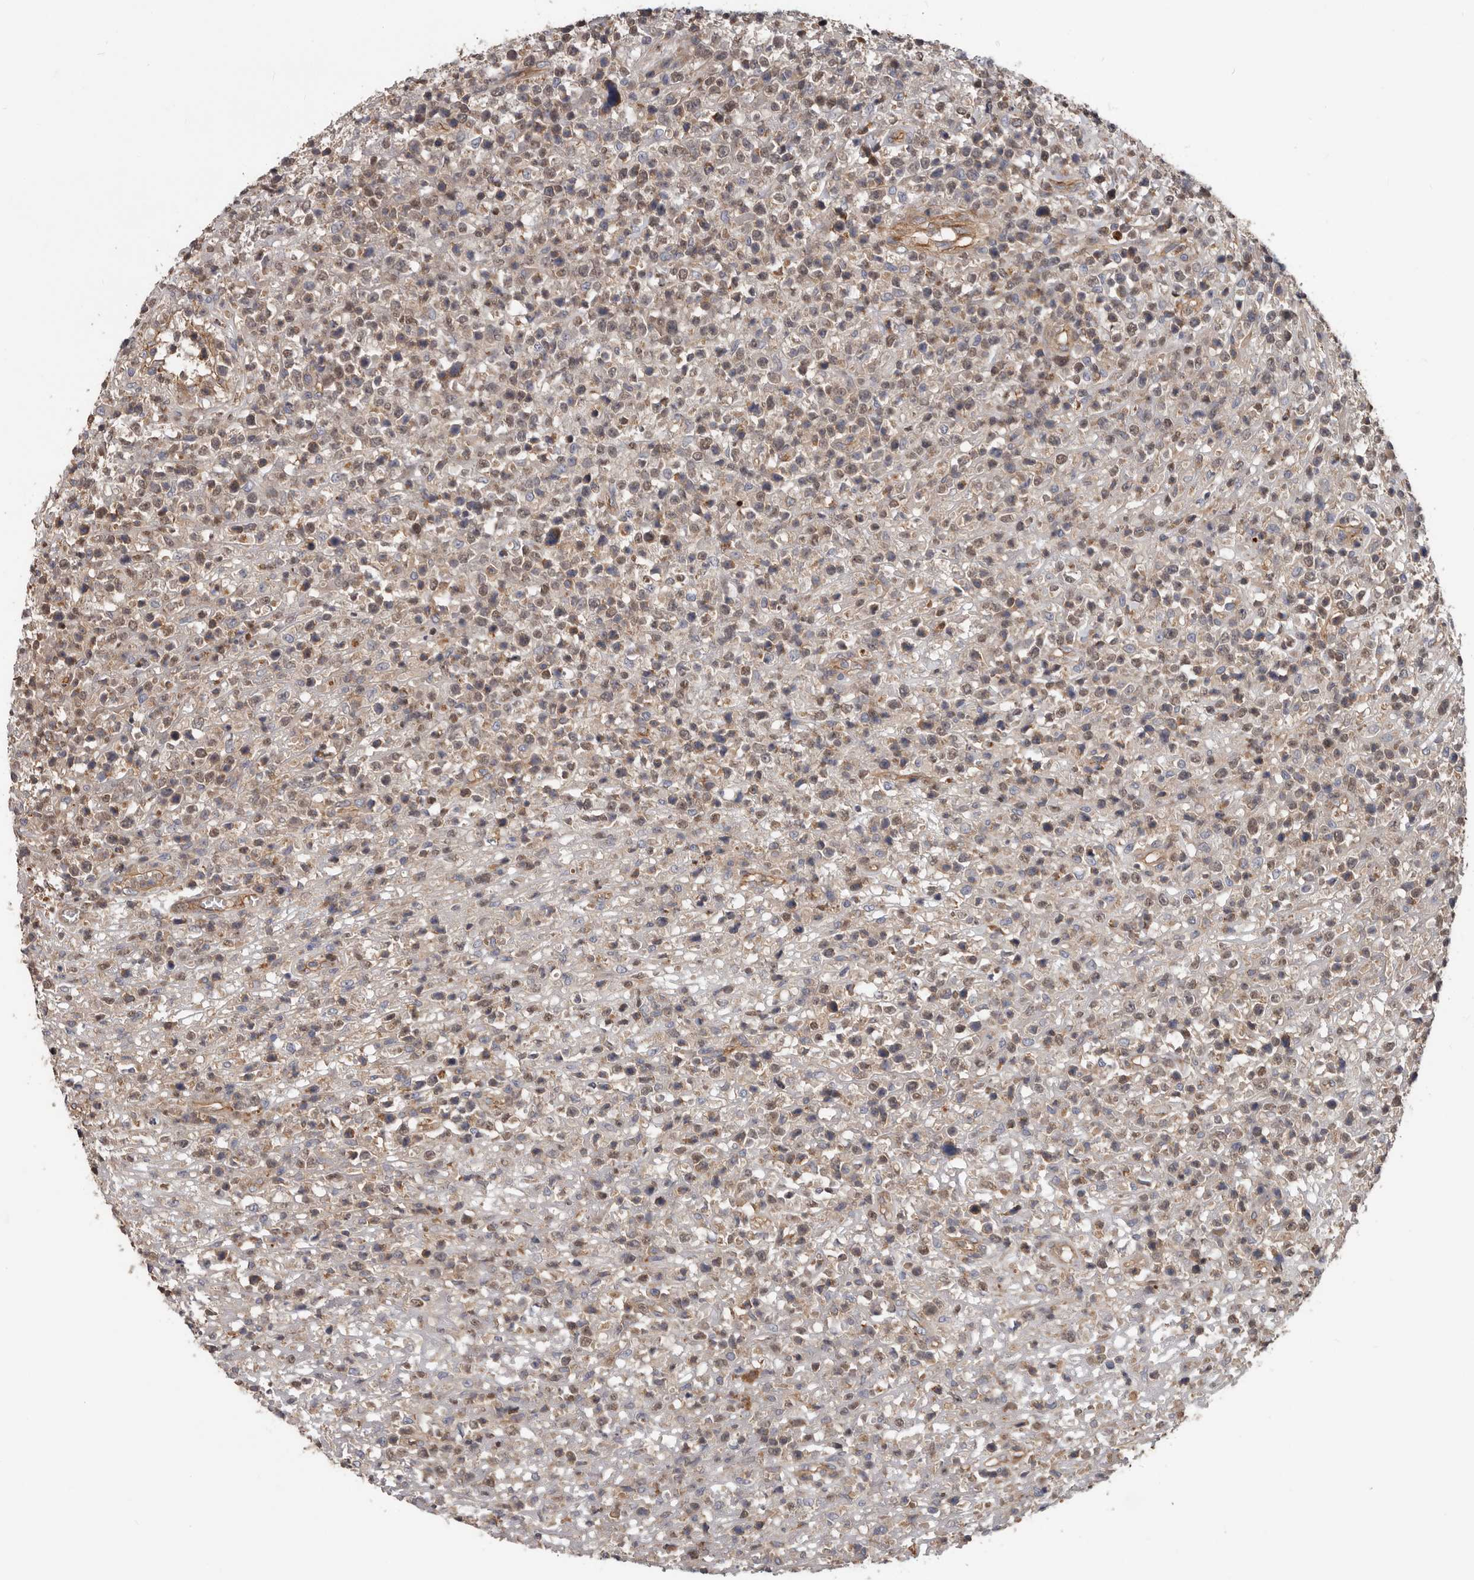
{"staining": {"intensity": "weak", "quantity": ">75%", "location": "cytoplasmic/membranous"}, "tissue": "lymphoma", "cell_type": "Tumor cells", "image_type": "cancer", "snomed": [{"axis": "morphology", "description": "Malignant lymphoma, non-Hodgkin's type, High grade"}, {"axis": "topography", "description": "Colon"}], "caption": "Lymphoma stained for a protein (brown) displays weak cytoplasmic/membranous positive expression in about >75% of tumor cells.", "gene": "PNRC2", "patient": {"sex": "female", "age": 53}}